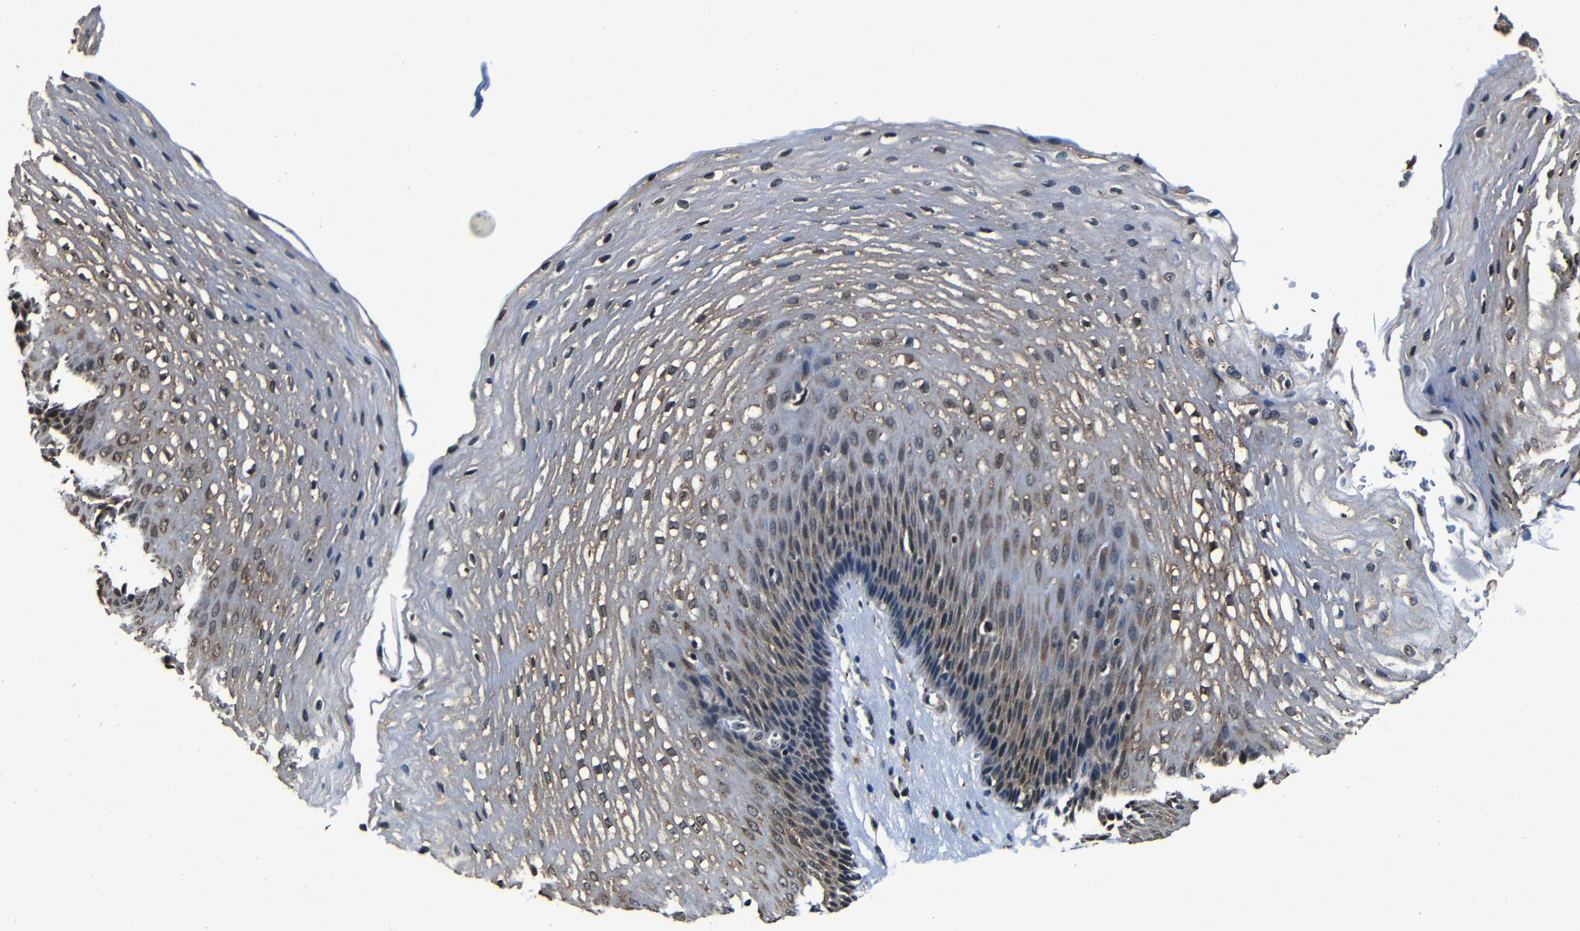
{"staining": {"intensity": "moderate", "quantity": "25%-75%", "location": "cytoplasmic/membranous,nuclear"}, "tissue": "esophagus", "cell_type": "Squamous epithelial cells", "image_type": "normal", "snomed": [{"axis": "morphology", "description": "Normal tissue, NOS"}, {"axis": "topography", "description": "Esophagus"}], "caption": "A brown stain highlights moderate cytoplasmic/membranous,nuclear positivity of a protein in squamous epithelial cells of unremarkable human esophagus.", "gene": "NCBP3", "patient": {"sex": "male", "age": 48}}